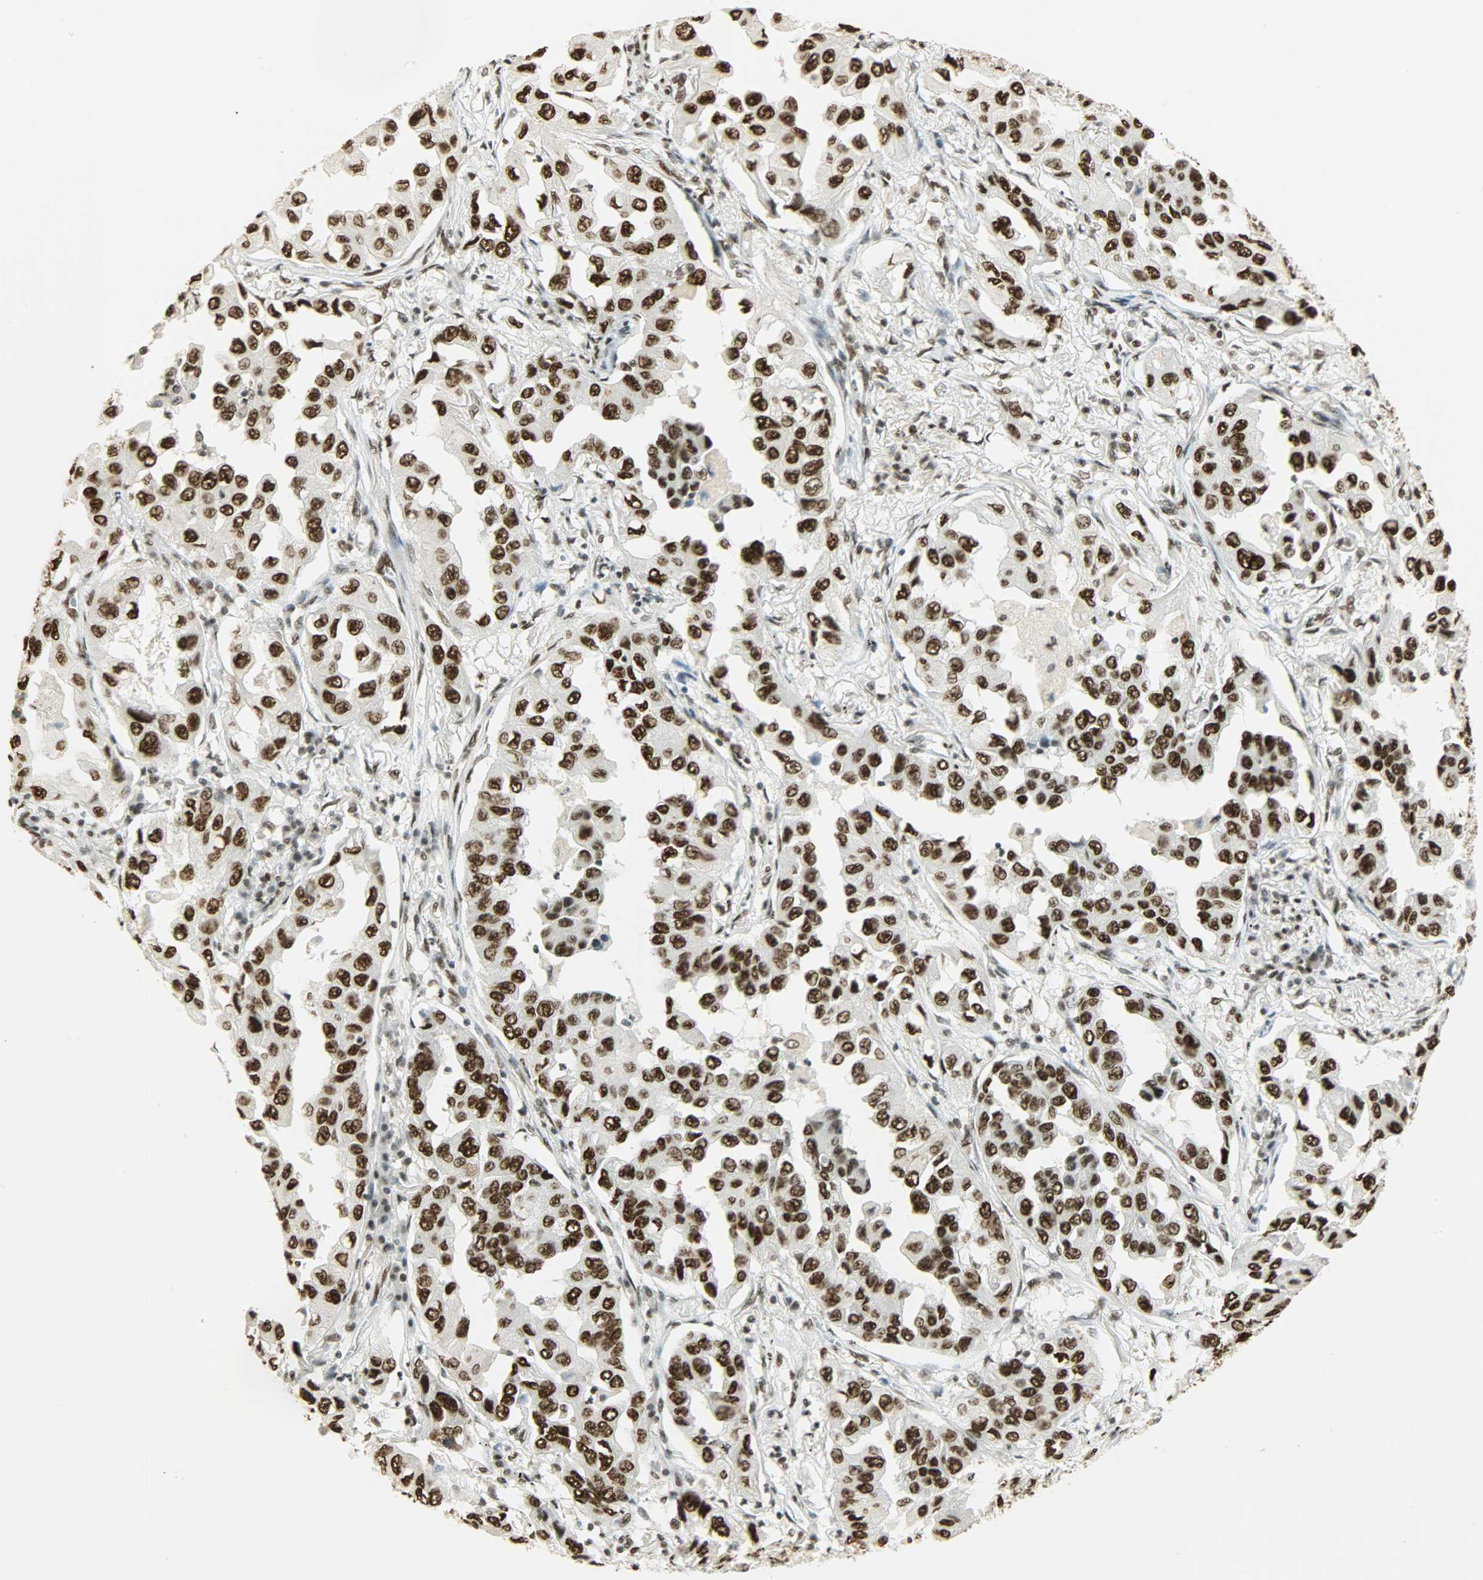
{"staining": {"intensity": "strong", "quantity": ">75%", "location": "nuclear"}, "tissue": "lung cancer", "cell_type": "Tumor cells", "image_type": "cancer", "snomed": [{"axis": "morphology", "description": "Adenocarcinoma, NOS"}, {"axis": "topography", "description": "Lung"}], "caption": "This histopathology image exhibits adenocarcinoma (lung) stained with IHC to label a protein in brown. The nuclear of tumor cells show strong positivity for the protein. Nuclei are counter-stained blue.", "gene": "MYEF2", "patient": {"sex": "female", "age": 65}}